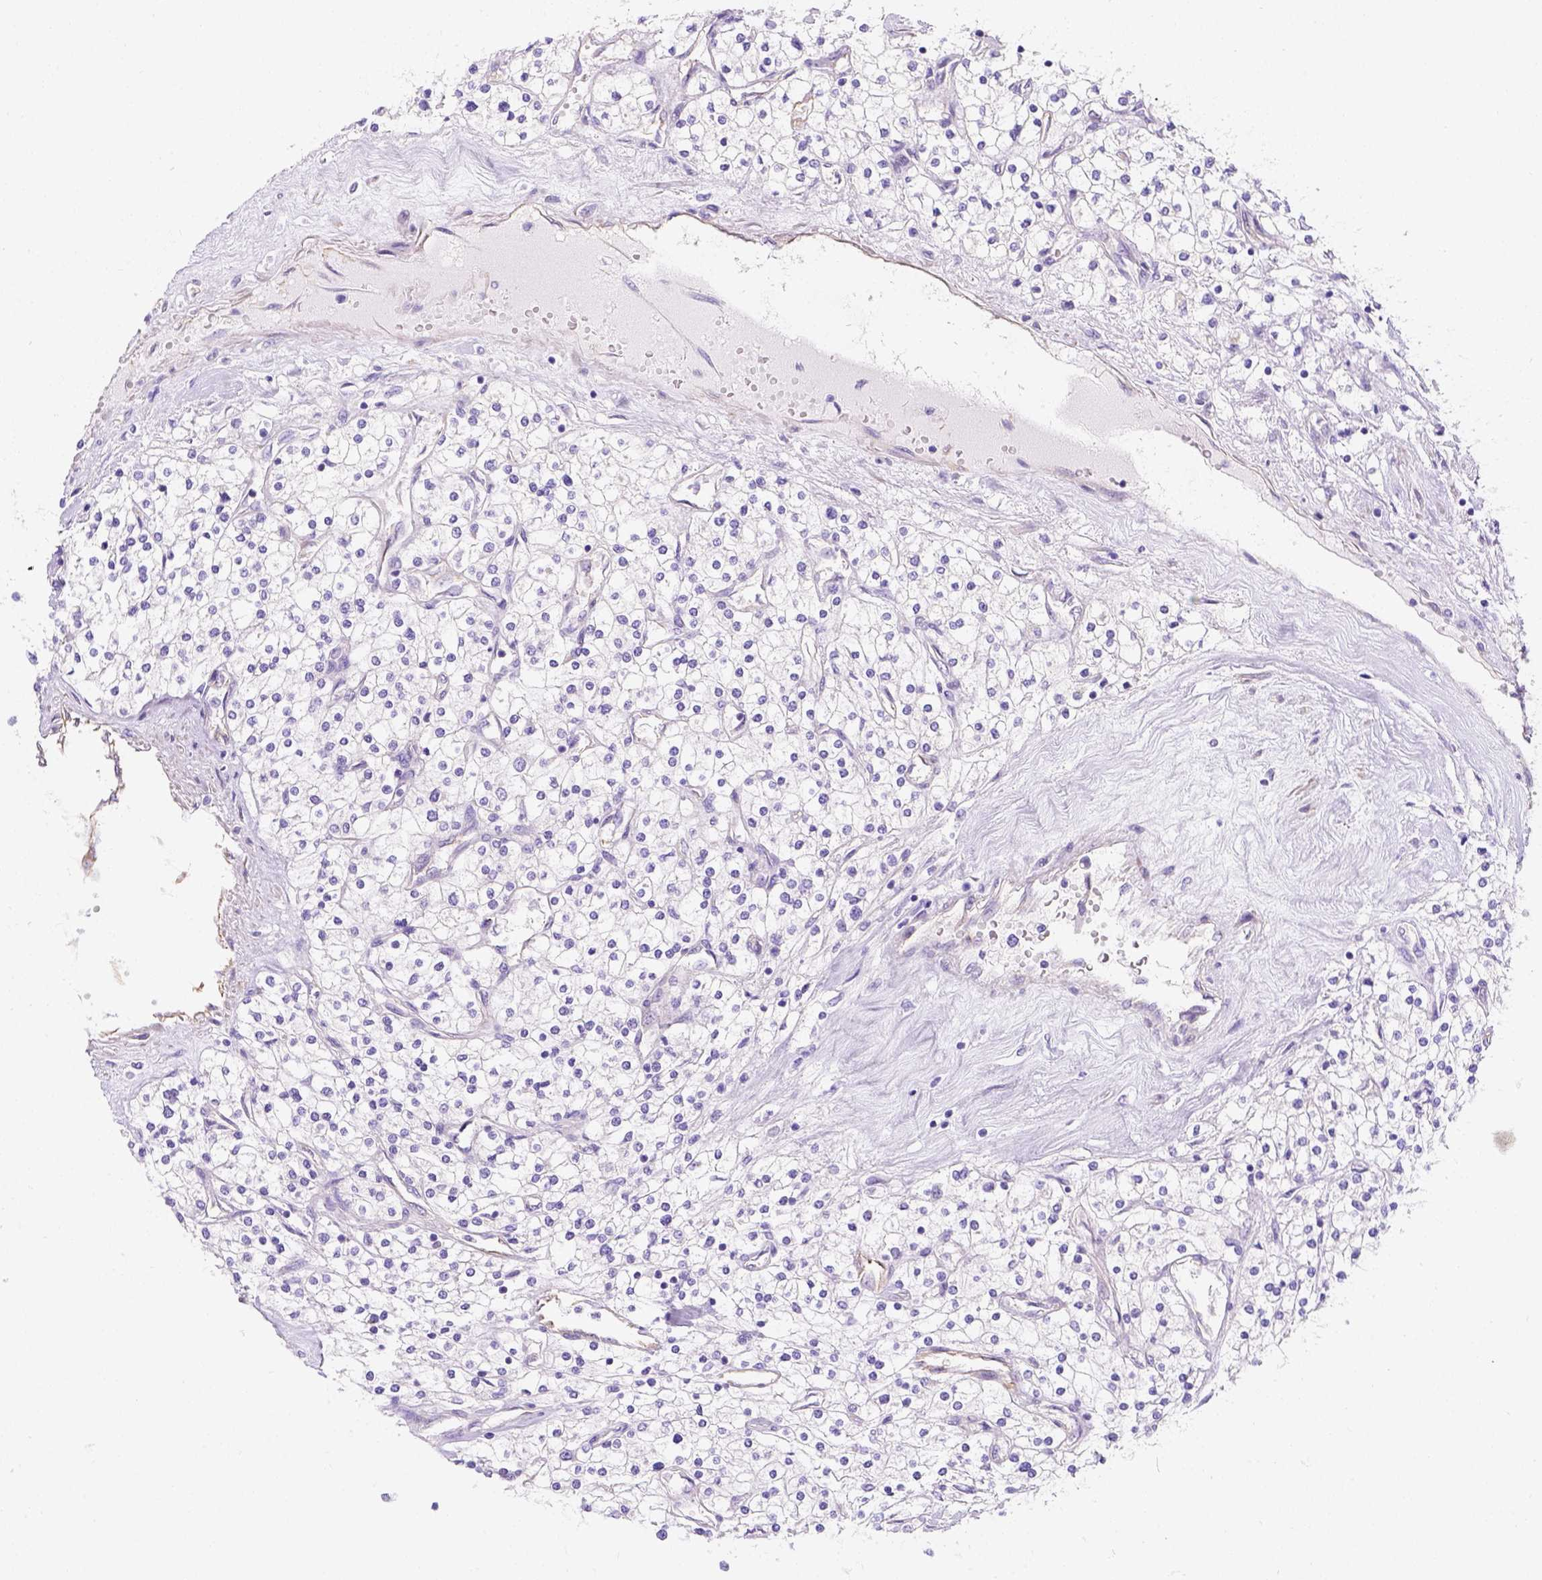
{"staining": {"intensity": "negative", "quantity": "none", "location": "none"}, "tissue": "renal cancer", "cell_type": "Tumor cells", "image_type": "cancer", "snomed": [{"axis": "morphology", "description": "Adenocarcinoma, NOS"}, {"axis": "topography", "description": "Kidney"}], "caption": "This photomicrograph is of renal cancer (adenocarcinoma) stained with immunohistochemistry (IHC) to label a protein in brown with the nuclei are counter-stained blue. There is no expression in tumor cells.", "gene": "PHF7", "patient": {"sex": "male", "age": 80}}